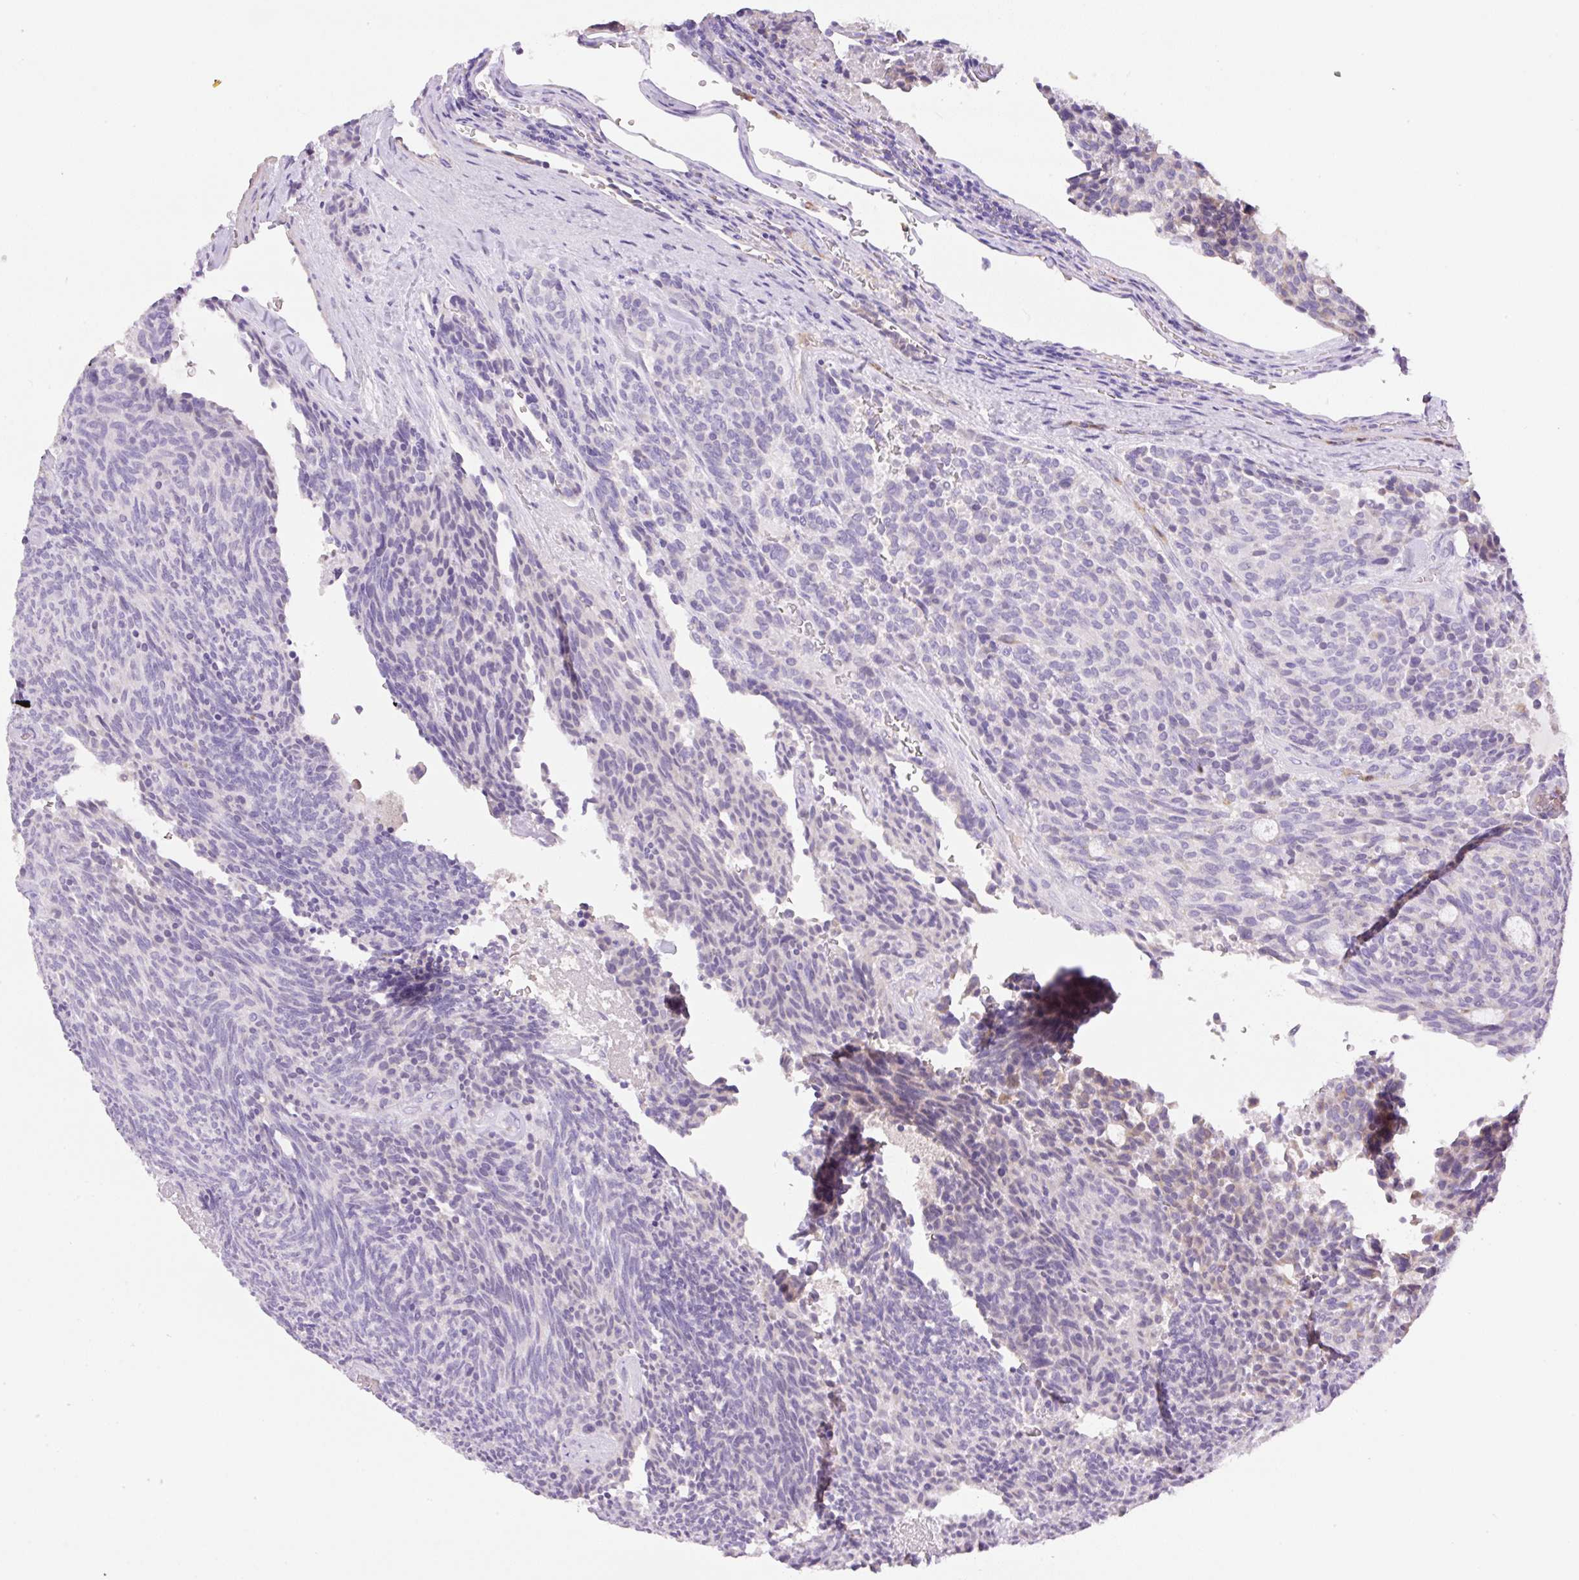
{"staining": {"intensity": "negative", "quantity": "none", "location": "none"}, "tissue": "carcinoid", "cell_type": "Tumor cells", "image_type": "cancer", "snomed": [{"axis": "morphology", "description": "Carcinoid, malignant, NOS"}, {"axis": "topography", "description": "Pancreas"}], "caption": "This is an immunohistochemistry (IHC) histopathology image of carcinoid (malignant). There is no expression in tumor cells.", "gene": "TDRD15", "patient": {"sex": "female", "age": 54}}